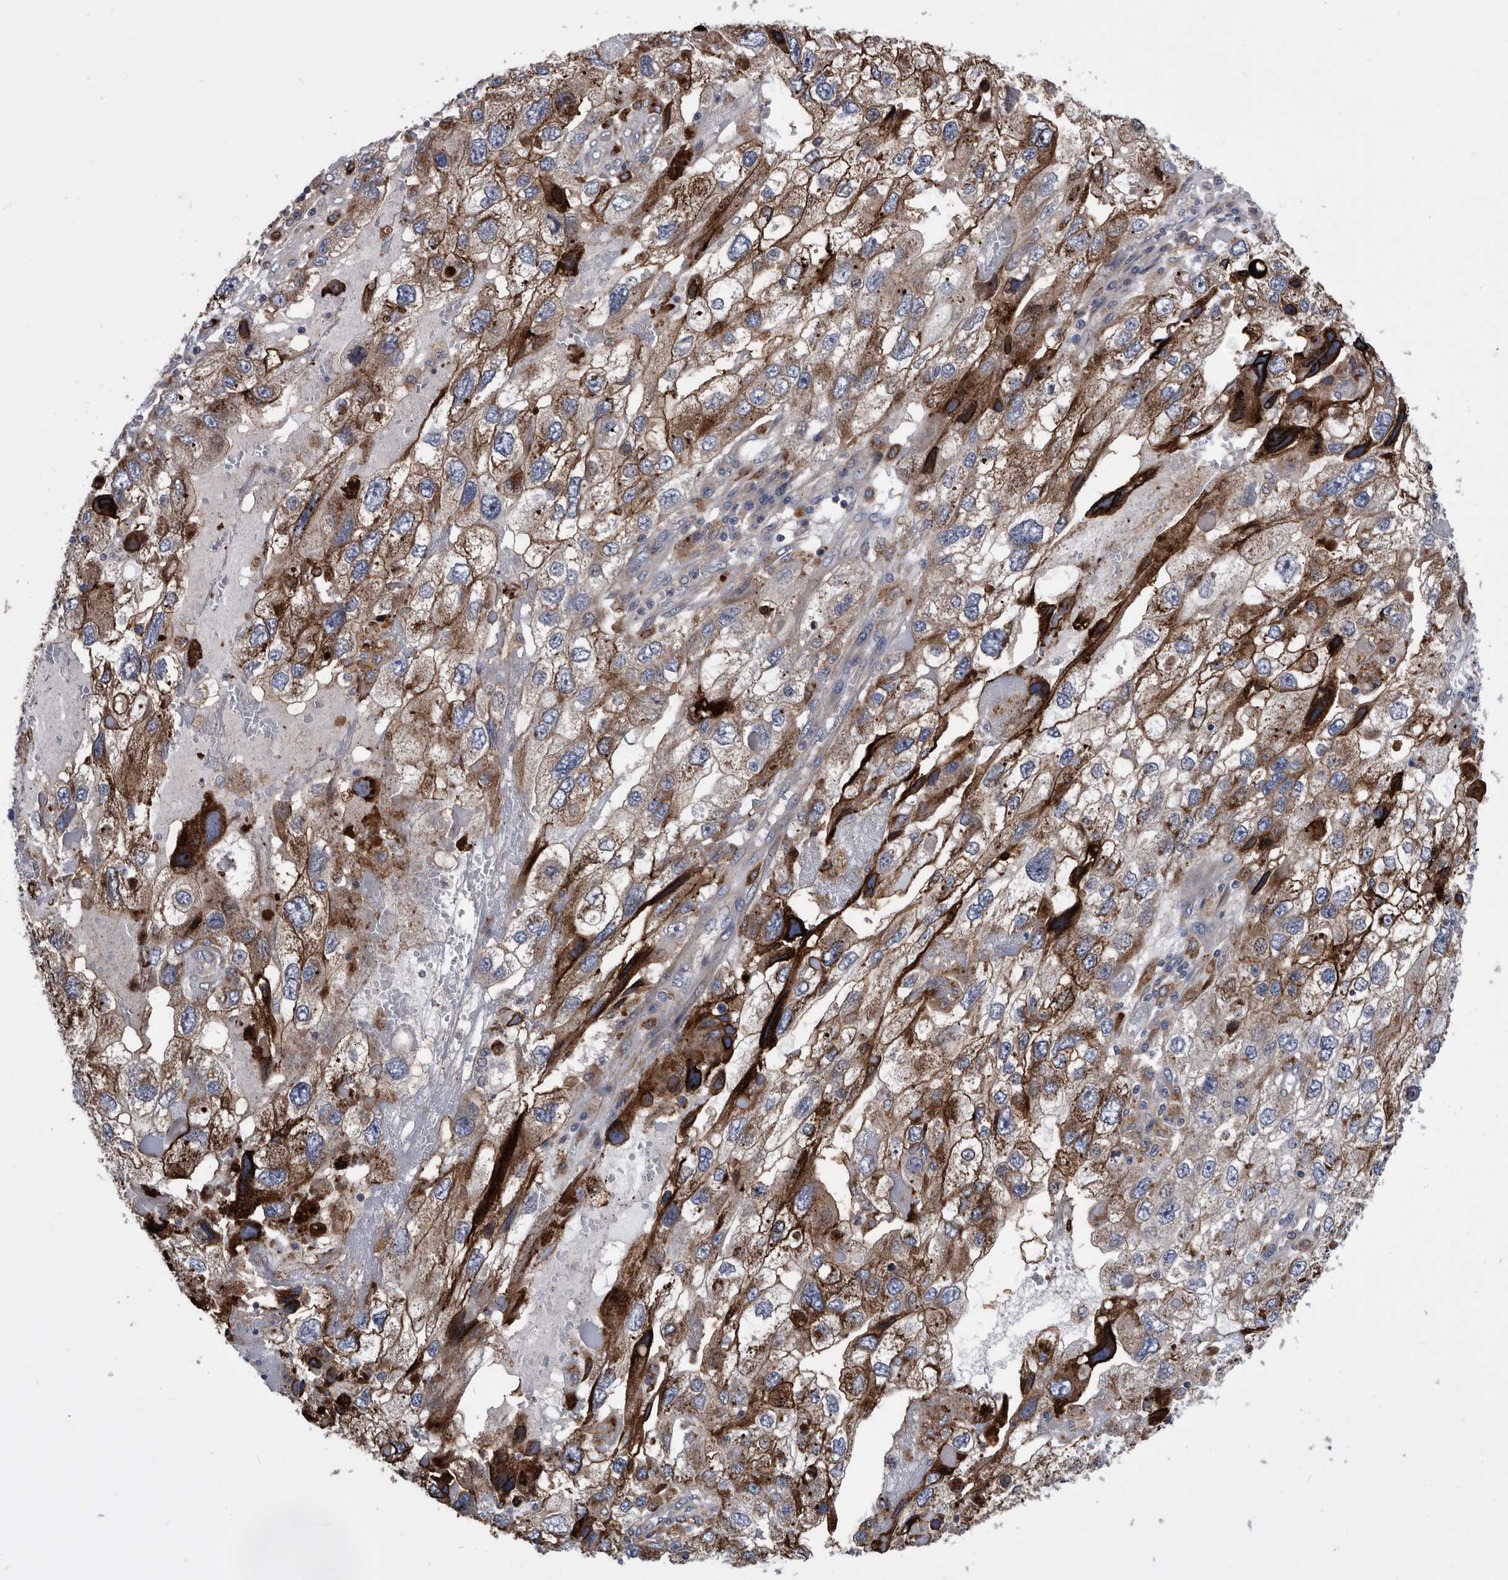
{"staining": {"intensity": "strong", "quantity": "25%-75%", "location": "cytoplasmic/membranous"}, "tissue": "endometrial cancer", "cell_type": "Tumor cells", "image_type": "cancer", "snomed": [{"axis": "morphology", "description": "Adenocarcinoma, NOS"}, {"axis": "topography", "description": "Endometrium"}], "caption": "Protein staining by immunohistochemistry demonstrates strong cytoplasmic/membranous staining in about 25%-75% of tumor cells in endometrial cancer.", "gene": "BAIAP3", "patient": {"sex": "female", "age": 49}}